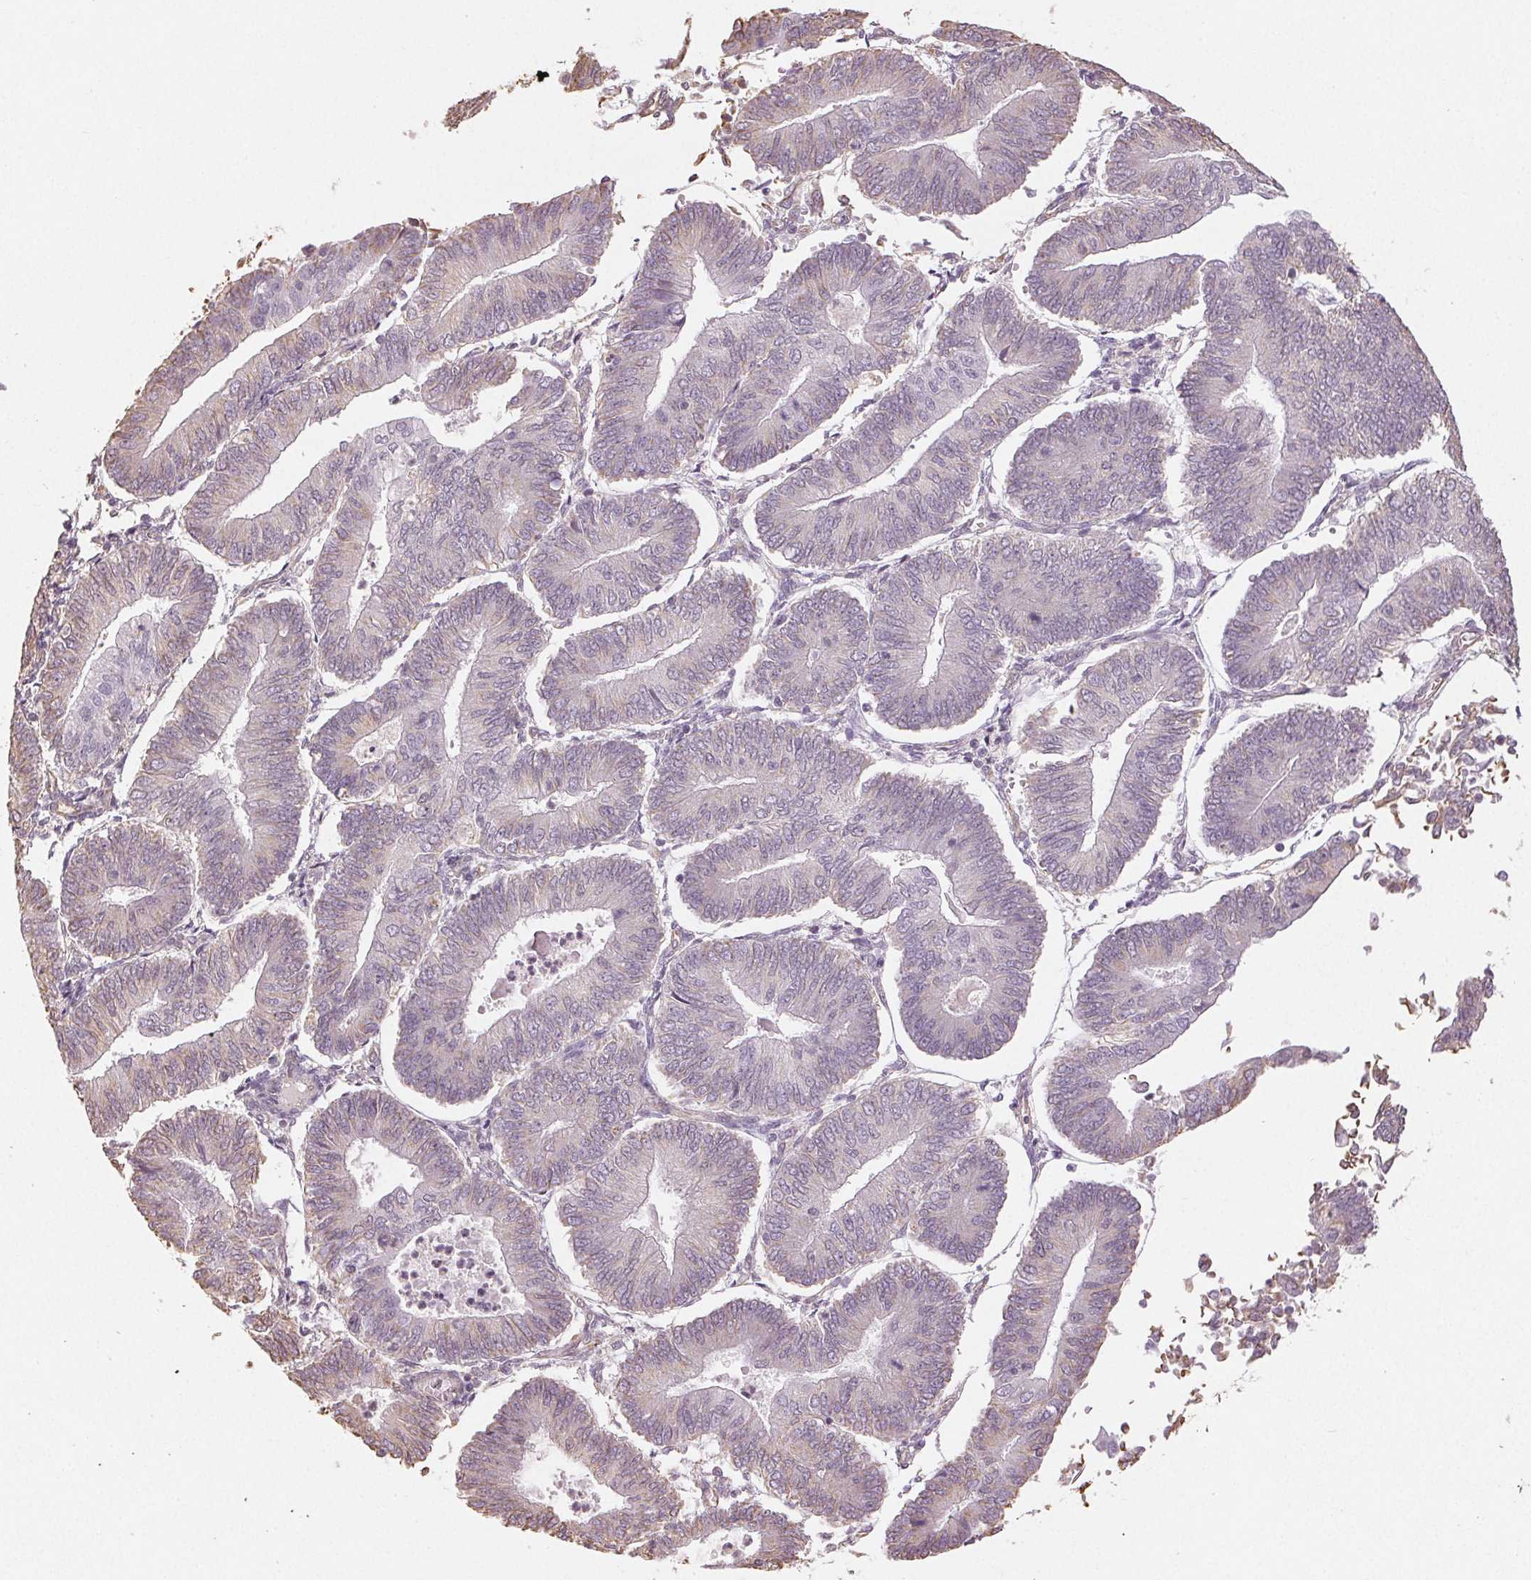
{"staining": {"intensity": "negative", "quantity": "none", "location": "none"}, "tissue": "endometrial cancer", "cell_type": "Tumor cells", "image_type": "cancer", "snomed": [{"axis": "morphology", "description": "Adenocarcinoma, NOS"}, {"axis": "topography", "description": "Endometrium"}], "caption": "This is an immunohistochemistry (IHC) photomicrograph of human adenocarcinoma (endometrial). There is no positivity in tumor cells.", "gene": "COL7A1", "patient": {"sex": "female", "age": 65}}